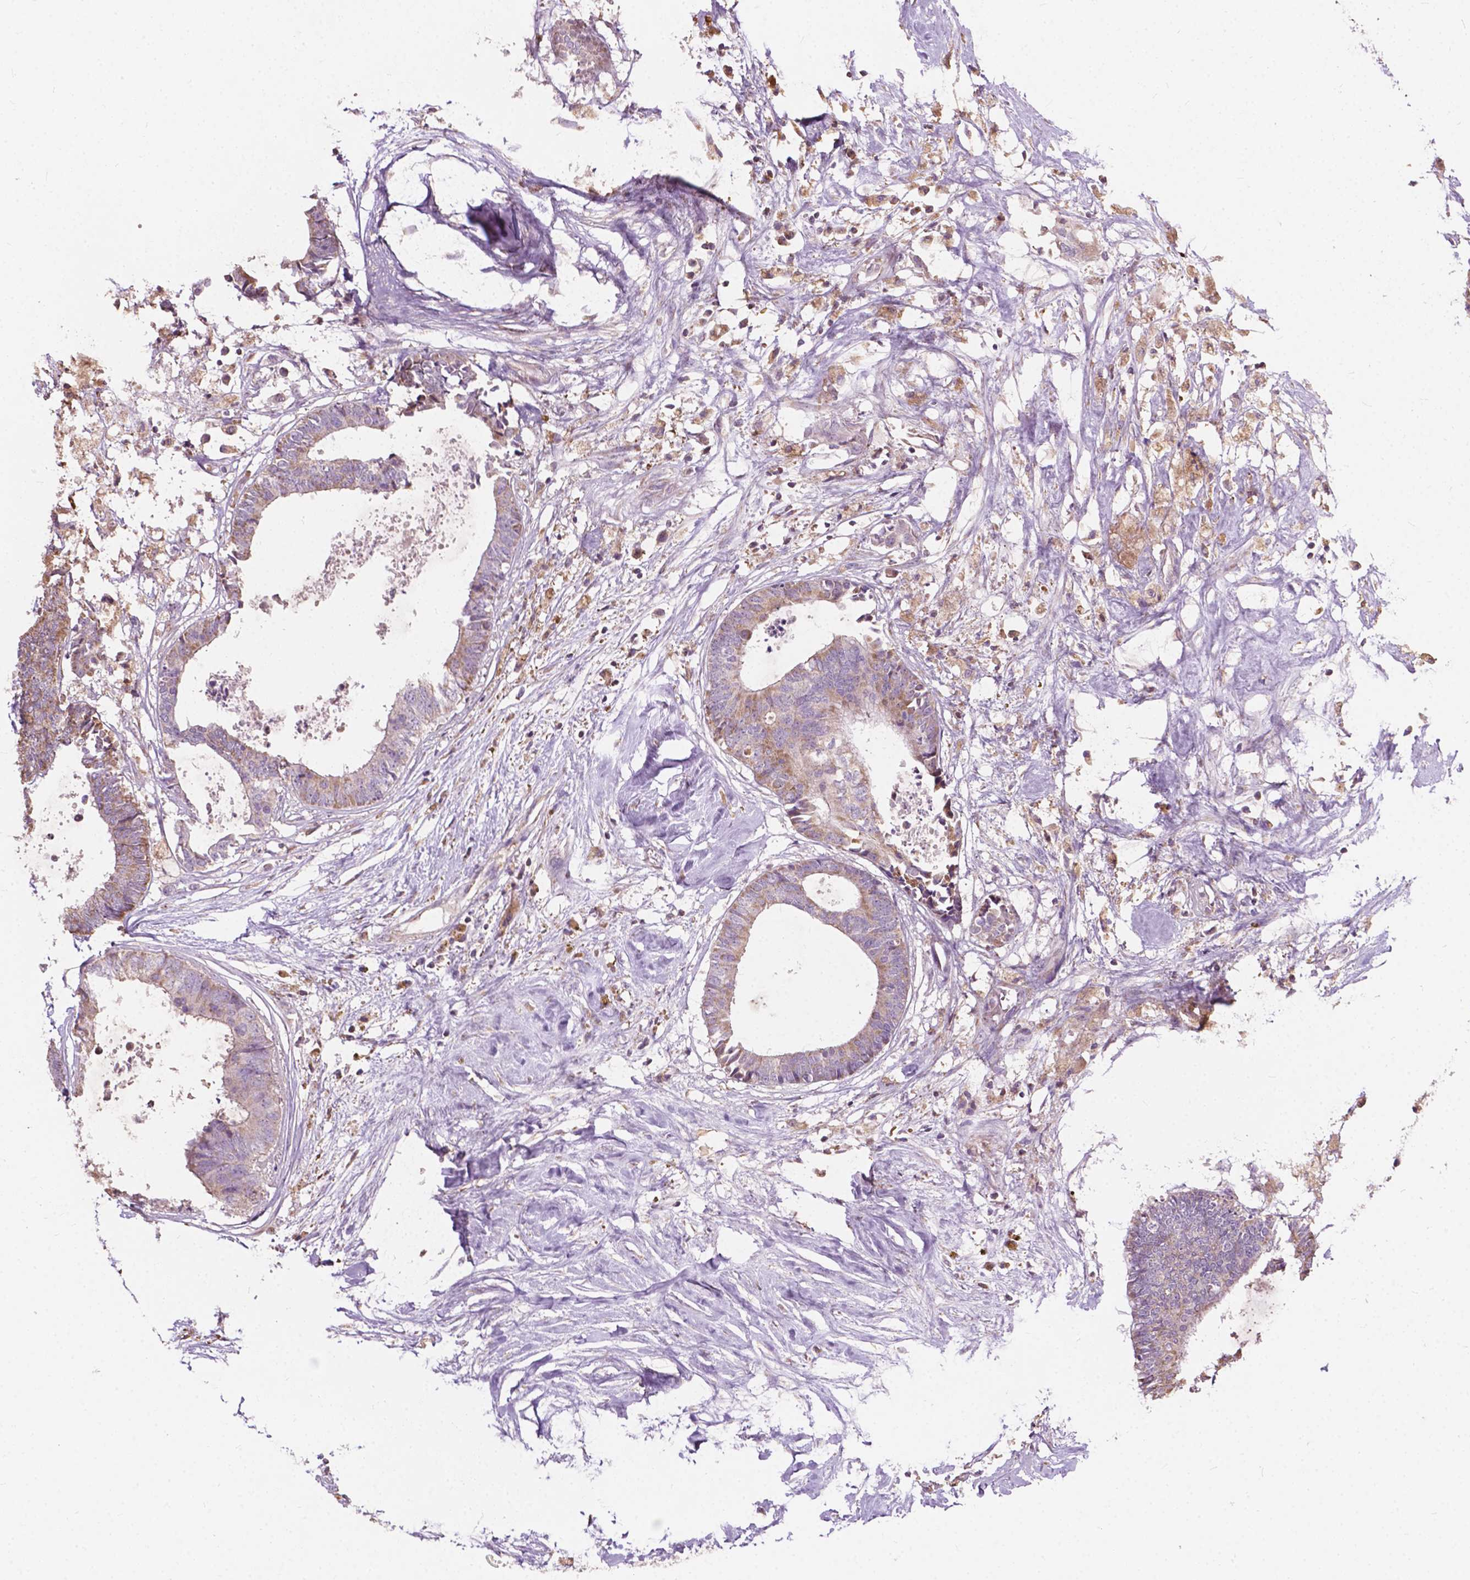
{"staining": {"intensity": "weak", "quantity": "25%-75%", "location": "cytoplasmic/membranous"}, "tissue": "colorectal cancer", "cell_type": "Tumor cells", "image_type": "cancer", "snomed": [{"axis": "morphology", "description": "Adenocarcinoma, NOS"}, {"axis": "topography", "description": "Colon"}, {"axis": "topography", "description": "Rectum"}], "caption": "Immunohistochemistry (IHC) (DAB (3,3'-diaminobenzidine)) staining of human colorectal cancer reveals weak cytoplasmic/membranous protein staining in approximately 25%-75% of tumor cells. The protein is stained brown, and the nuclei are stained in blue (DAB (3,3'-diaminobenzidine) IHC with brightfield microscopy, high magnification).", "gene": "NDUFA10", "patient": {"sex": "male", "age": 57}}